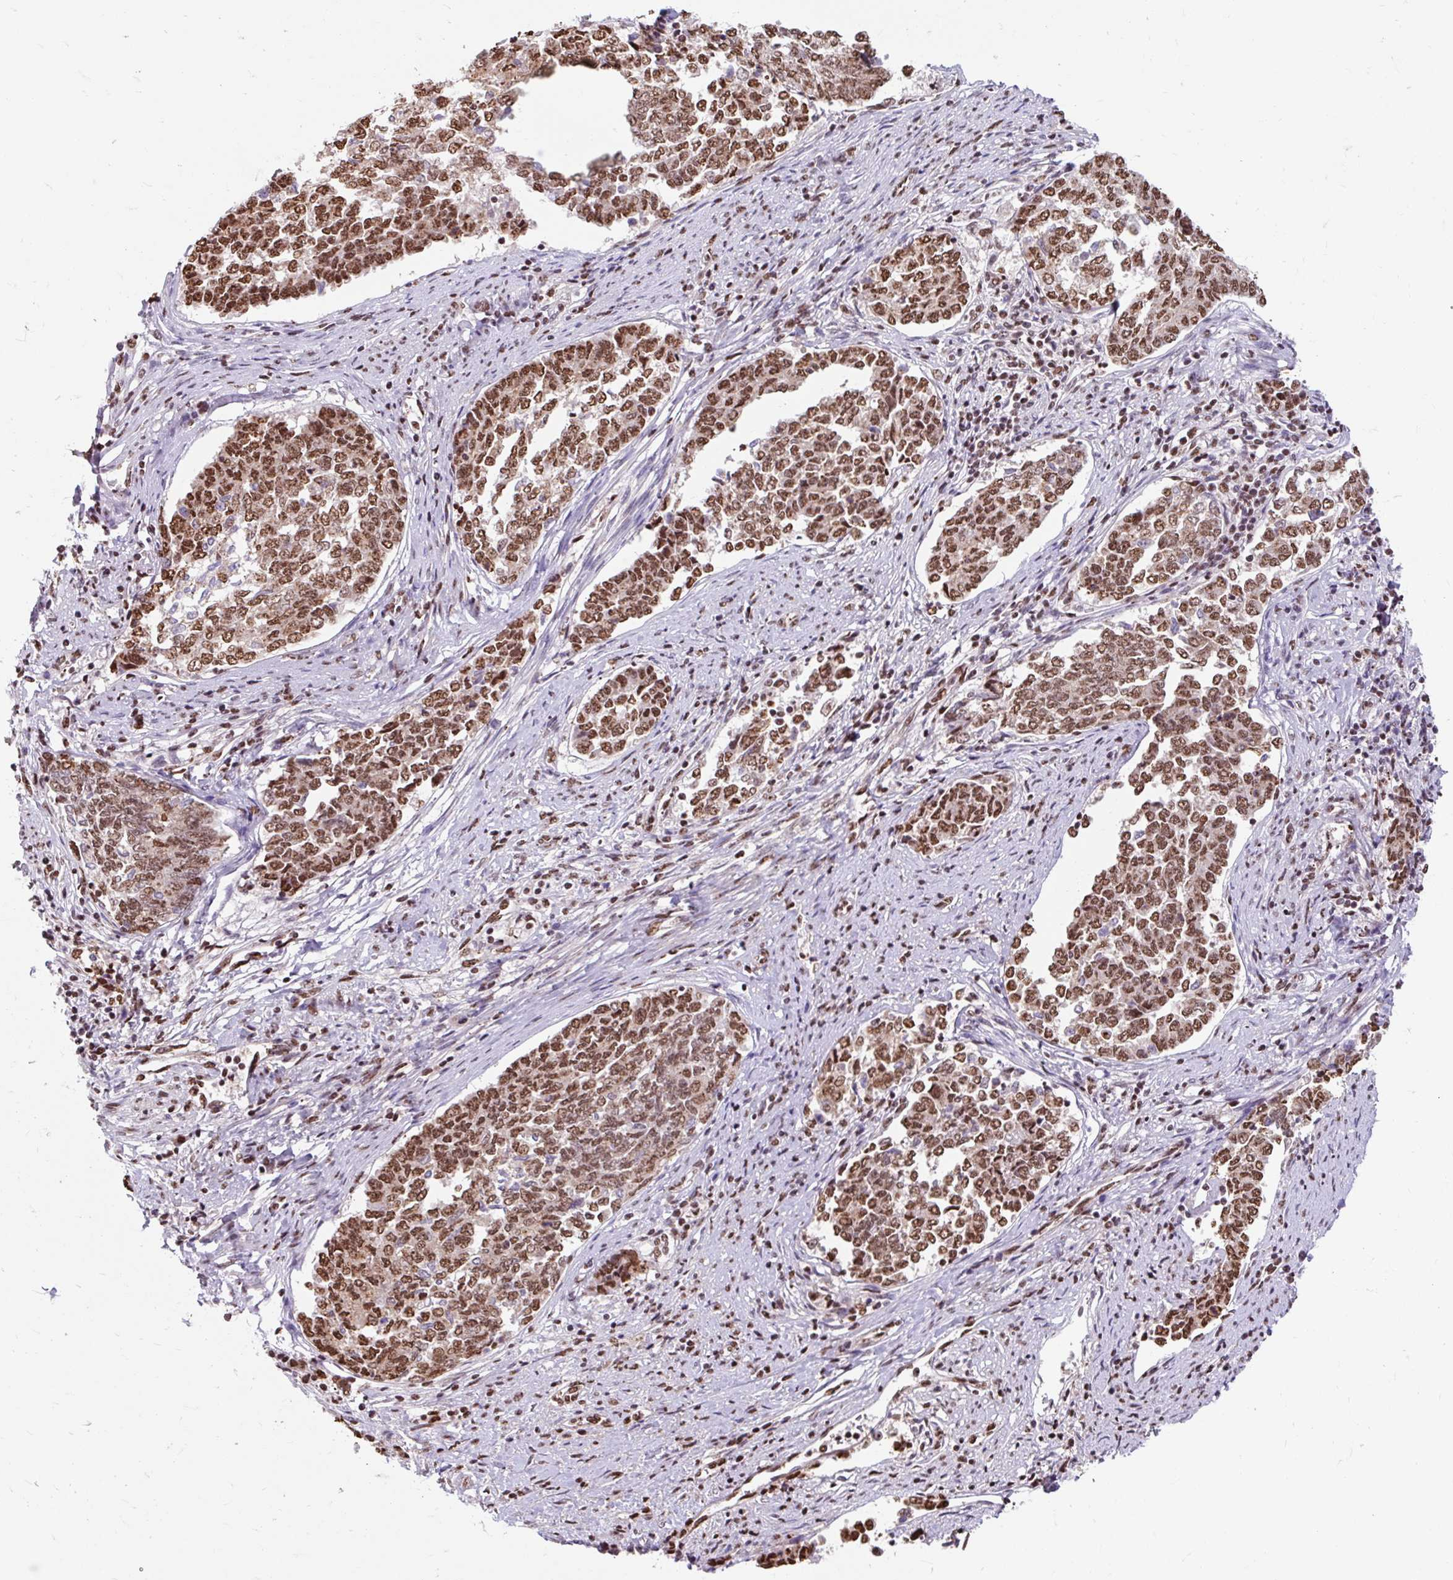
{"staining": {"intensity": "moderate", "quantity": ">75%", "location": "nuclear"}, "tissue": "endometrial cancer", "cell_type": "Tumor cells", "image_type": "cancer", "snomed": [{"axis": "morphology", "description": "Adenocarcinoma, NOS"}, {"axis": "topography", "description": "Endometrium"}], "caption": "A micrograph of endometrial cancer (adenocarcinoma) stained for a protein shows moderate nuclear brown staining in tumor cells.", "gene": "BICRA", "patient": {"sex": "female", "age": 80}}